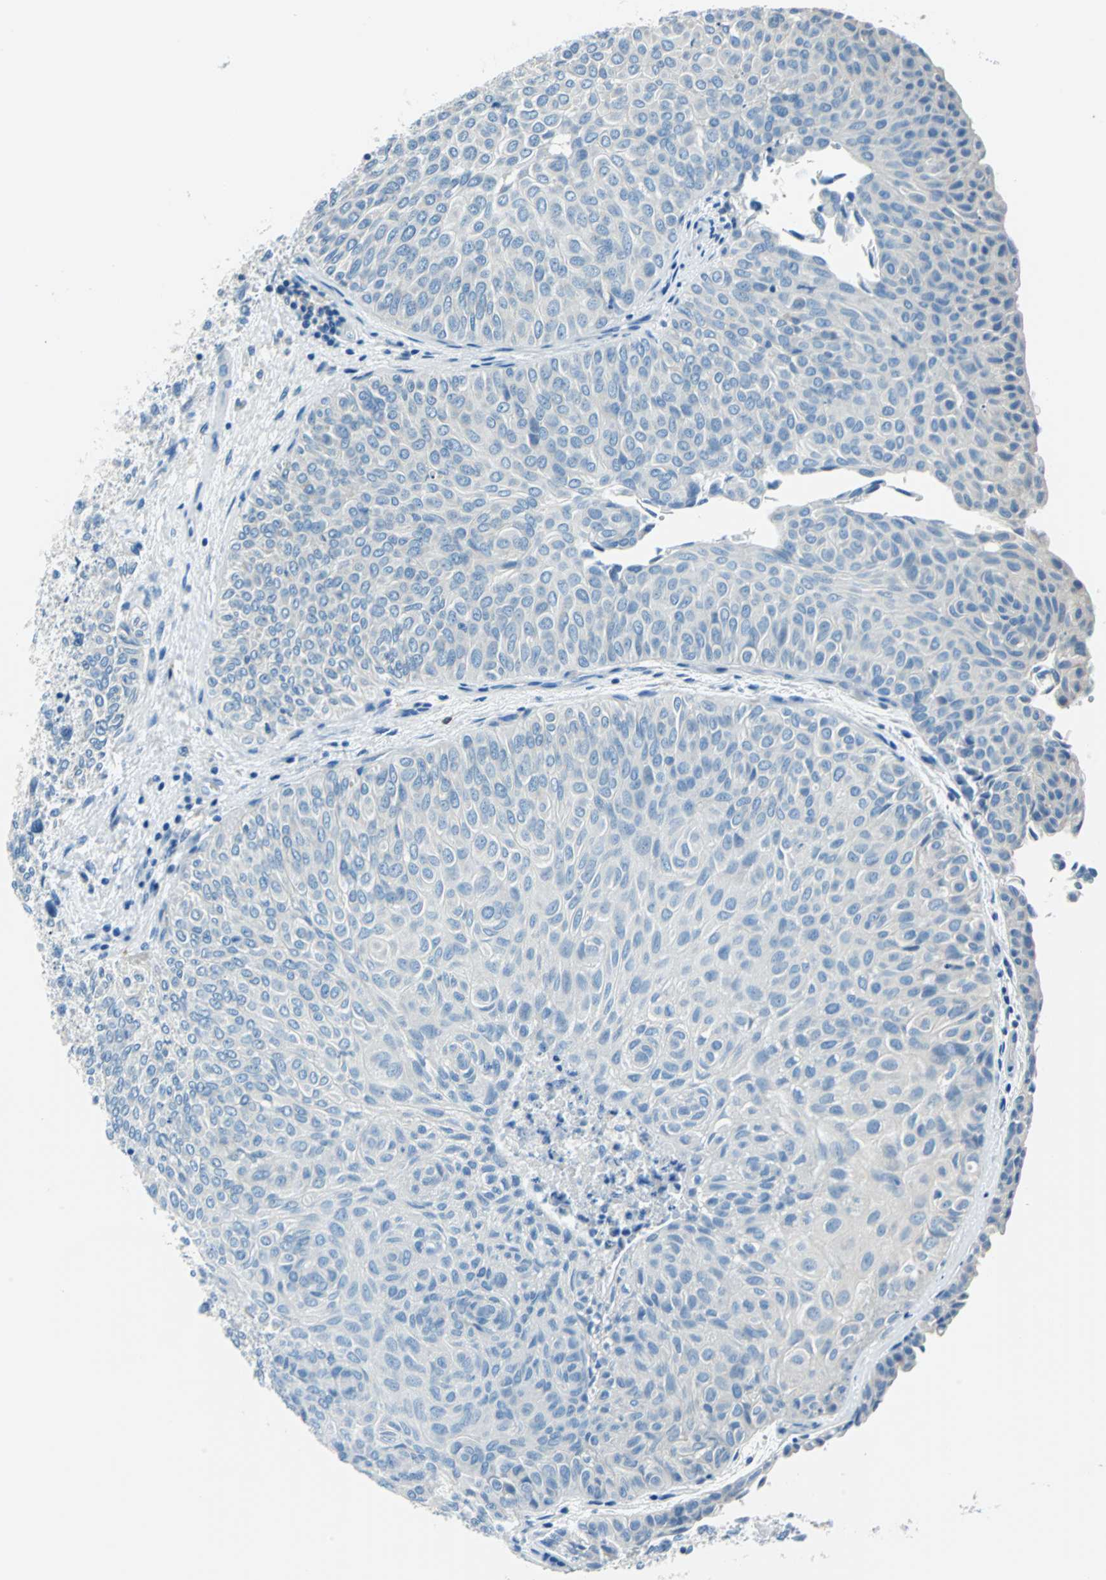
{"staining": {"intensity": "negative", "quantity": "none", "location": "none"}, "tissue": "urothelial cancer", "cell_type": "Tumor cells", "image_type": "cancer", "snomed": [{"axis": "morphology", "description": "Urothelial carcinoma, Low grade"}, {"axis": "topography", "description": "Urinary bladder"}], "caption": "The immunohistochemistry (IHC) photomicrograph has no significant expression in tumor cells of low-grade urothelial carcinoma tissue.", "gene": "CPA3", "patient": {"sex": "male", "age": 78}}